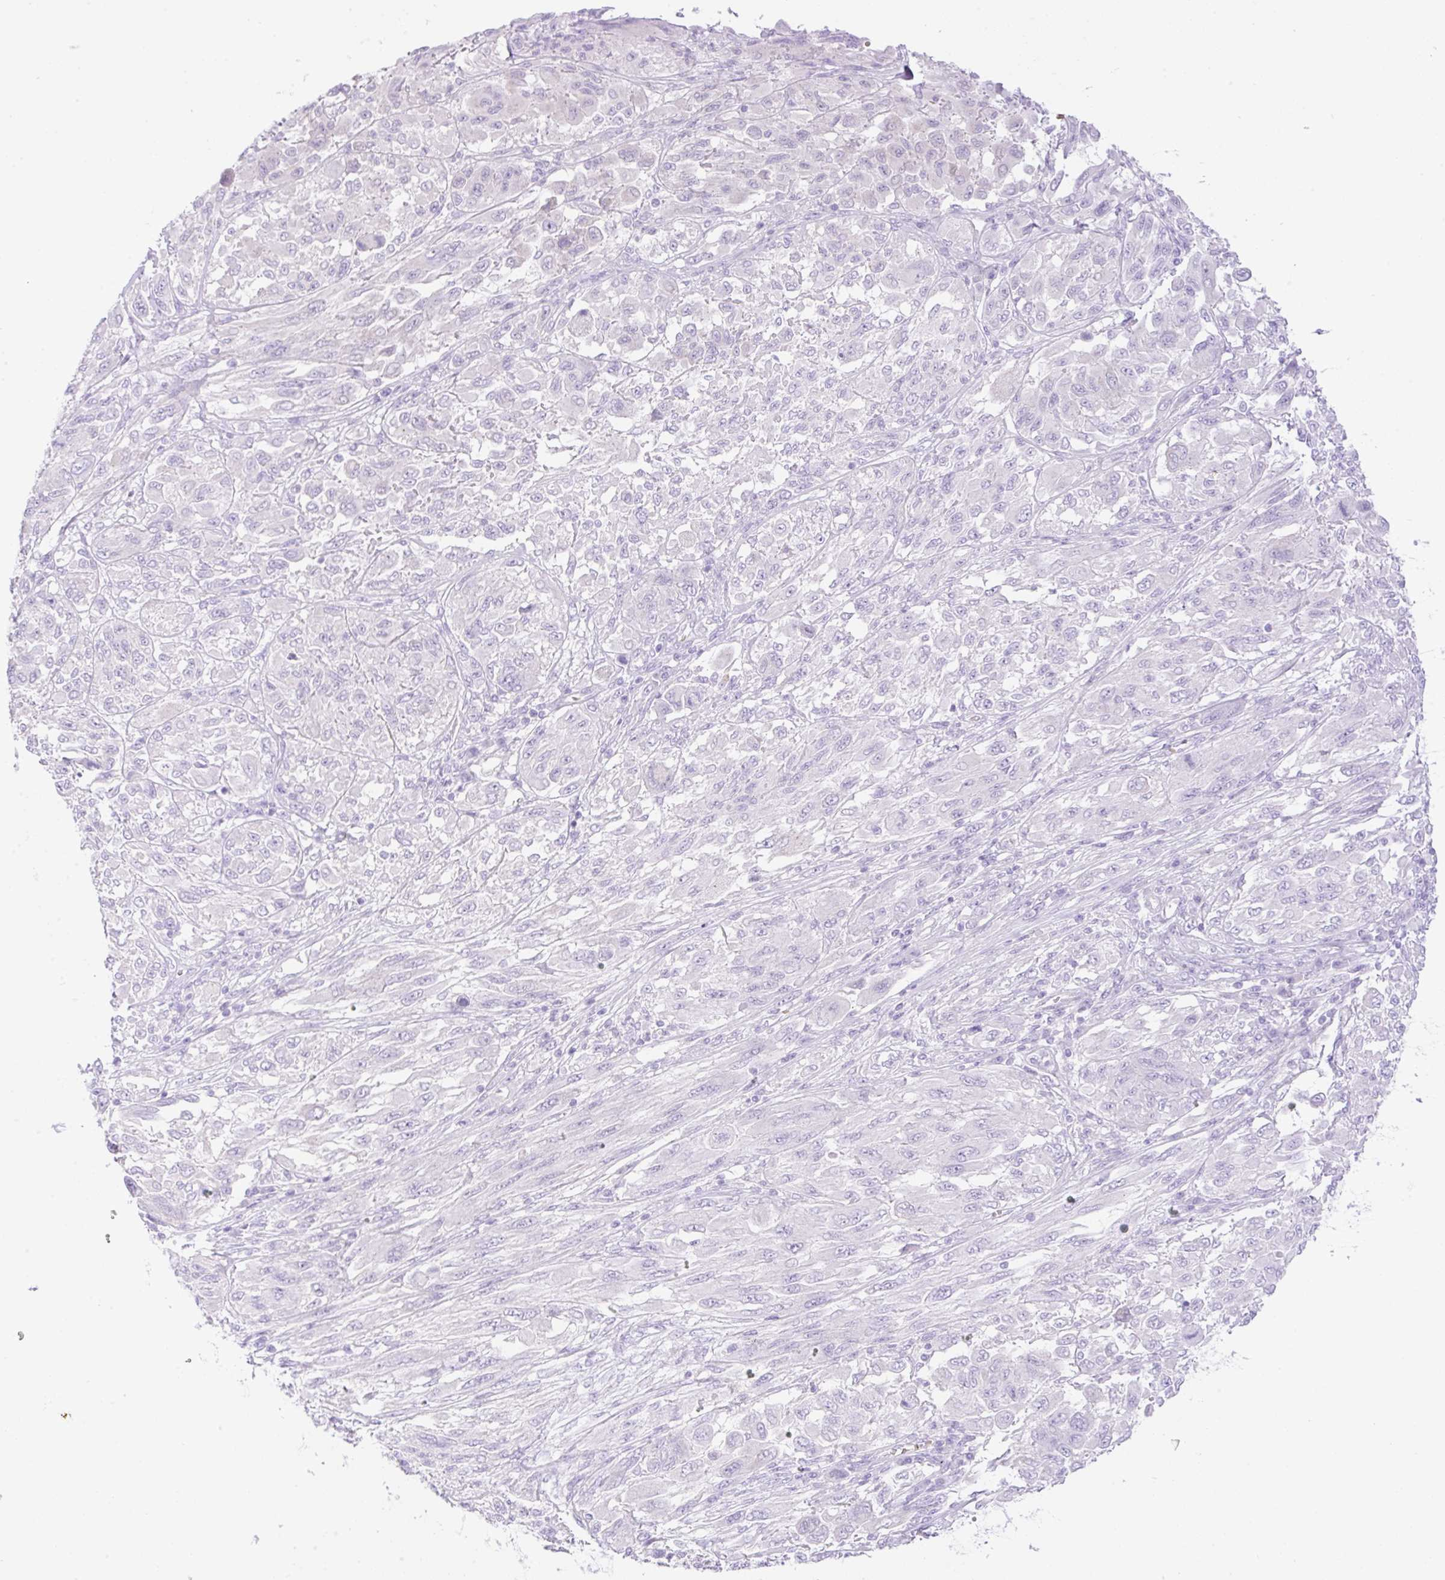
{"staining": {"intensity": "negative", "quantity": "none", "location": "none"}, "tissue": "melanoma", "cell_type": "Tumor cells", "image_type": "cancer", "snomed": [{"axis": "morphology", "description": "Malignant melanoma, NOS"}, {"axis": "topography", "description": "Skin"}], "caption": "DAB immunohistochemical staining of human melanoma exhibits no significant expression in tumor cells.", "gene": "CDX1", "patient": {"sex": "female", "age": 91}}